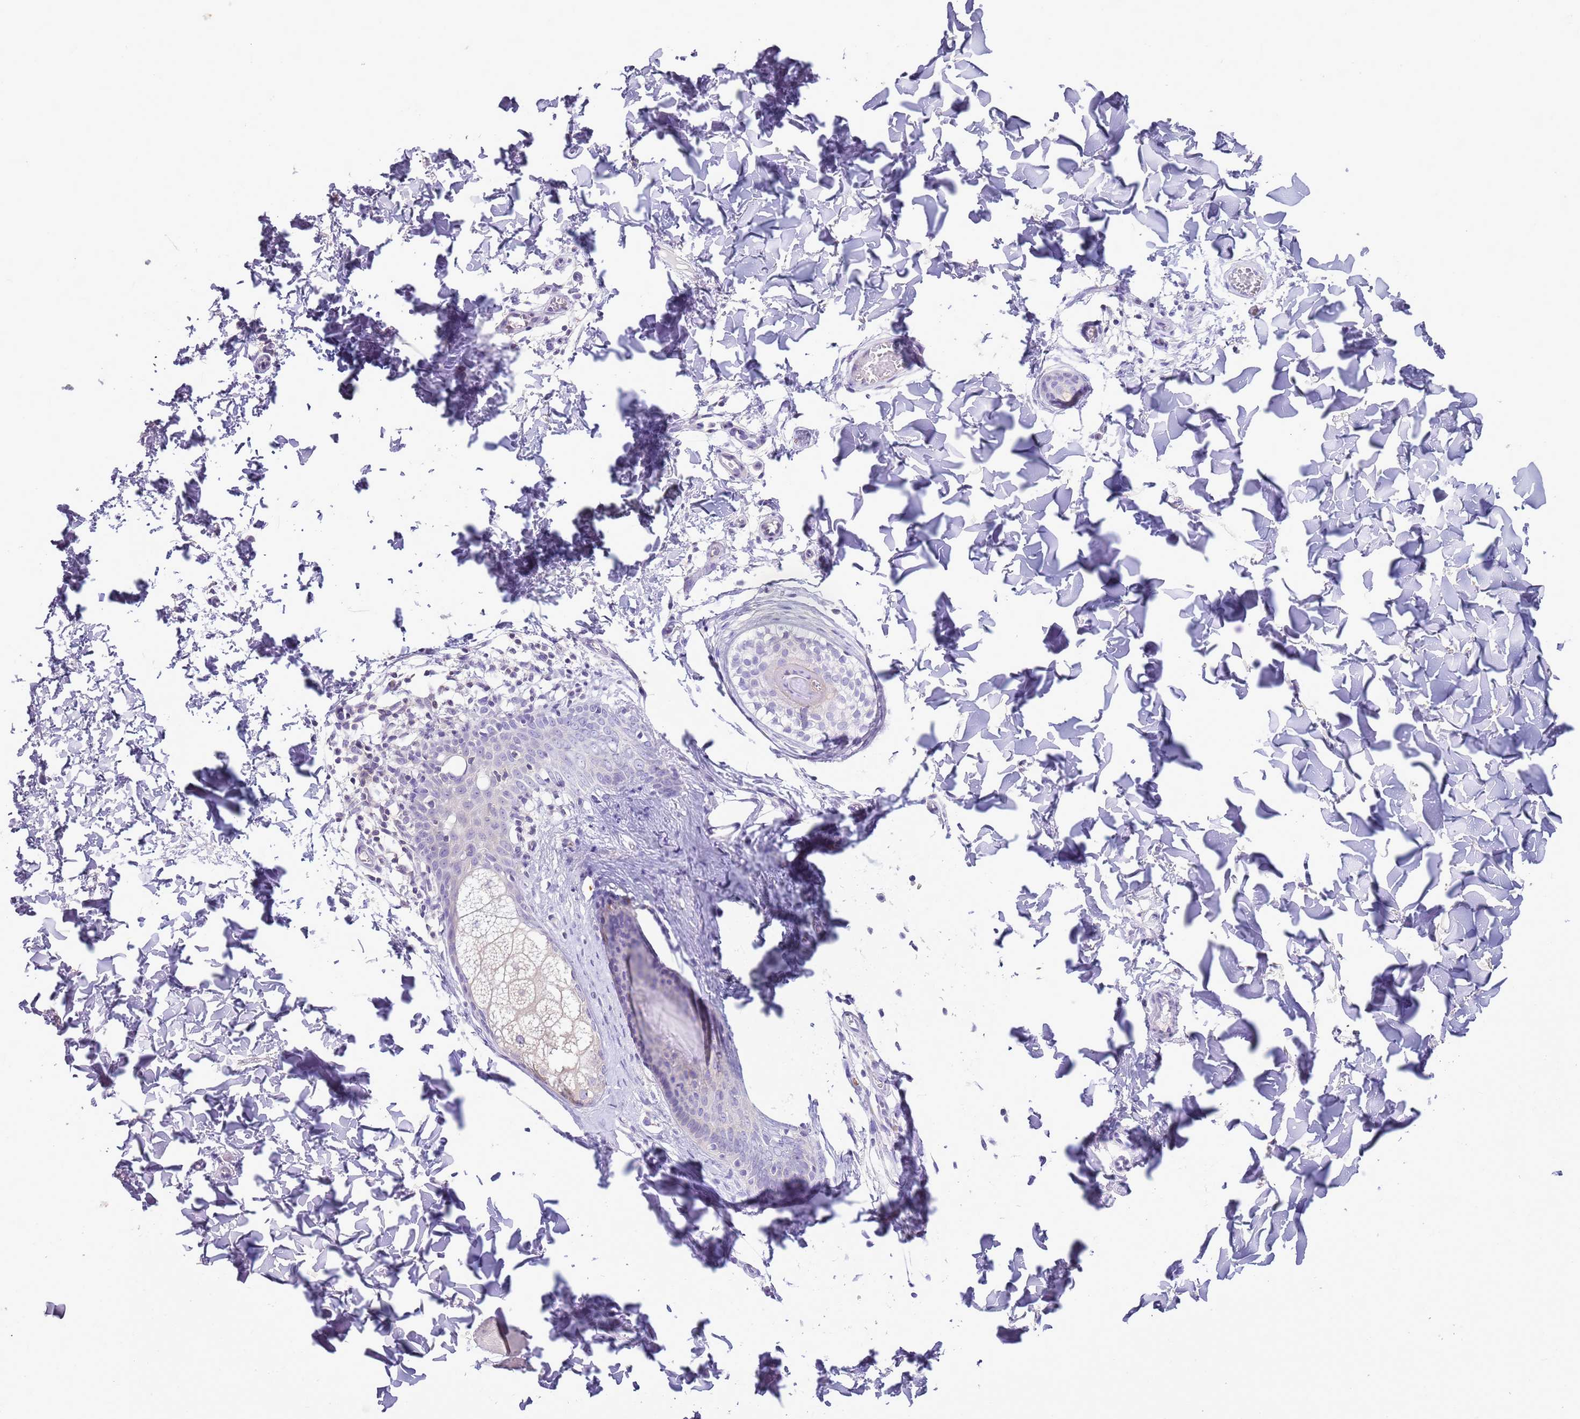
{"staining": {"intensity": "negative", "quantity": "none", "location": "none"}, "tissue": "skin", "cell_type": "Fibroblasts", "image_type": "normal", "snomed": [{"axis": "morphology", "description": "Normal tissue, NOS"}, {"axis": "topography", "description": "Skin"}], "caption": "IHC of normal human skin demonstrates no positivity in fibroblasts.", "gene": "CAPN7", "patient": {"sex": "male", "age": 36}}